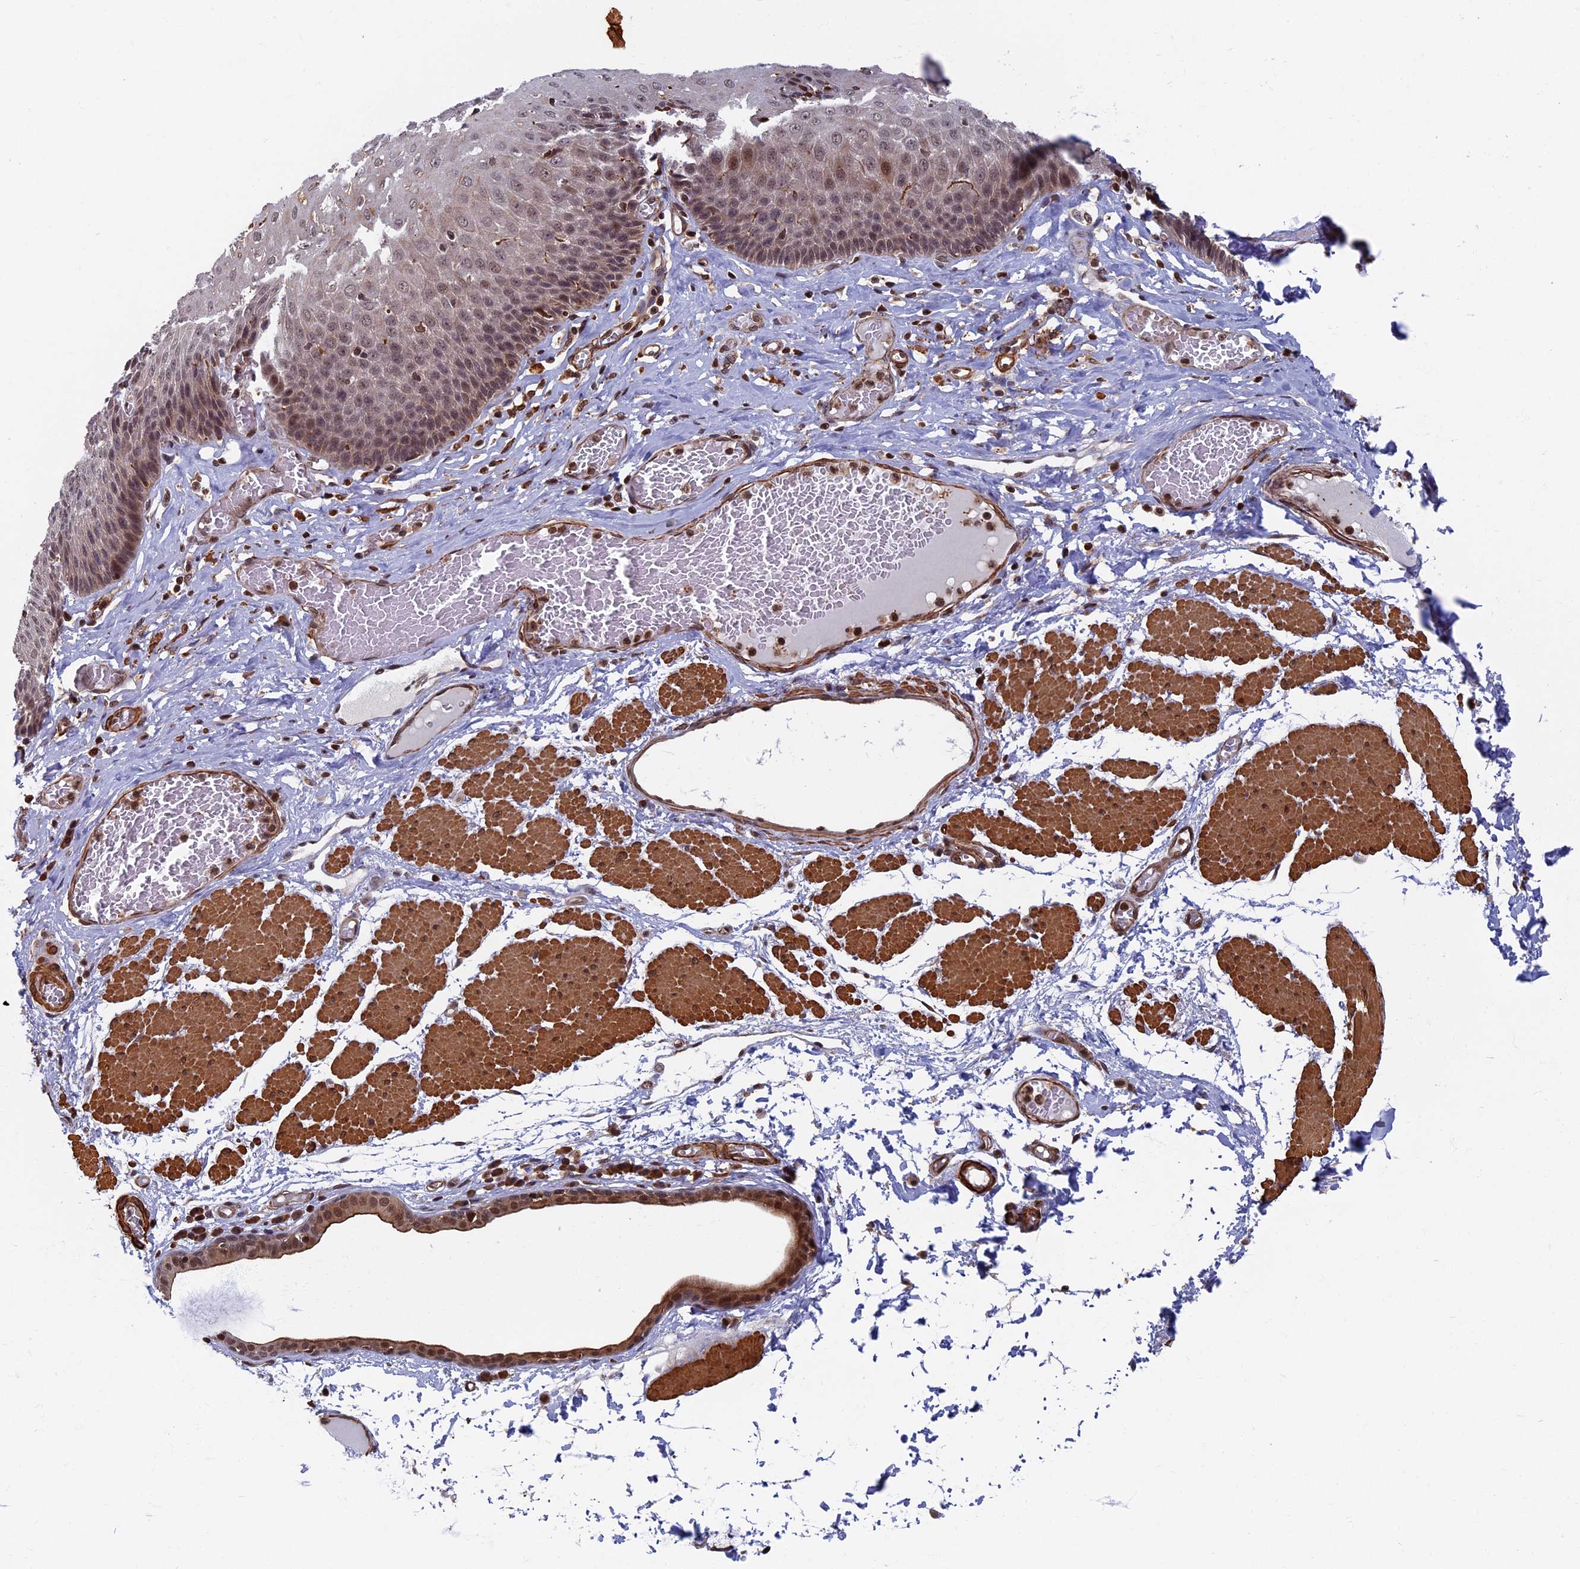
{"staining": {"intensity": "moderate", "quantity": "25%-75%", "location": "cytoplasmic/membranous,nuclear"}, "tissue": "esophagus", "cell_type": "Squamous epithelial cells", "image_type": "normal", "snomed": [{"axis": "morphology", "description": "Normal tissue, NOS"}, {"axis": "topography", "description": "Esophagus"}], "caption": "Esophagus stained with IHC shows moderate cytoplasmic/membranous,nuclear expression in about 25%-75% of squamous epithelial cells.", "gene": "CTDP1", "patient": {"sex": "male", "age": 60}}